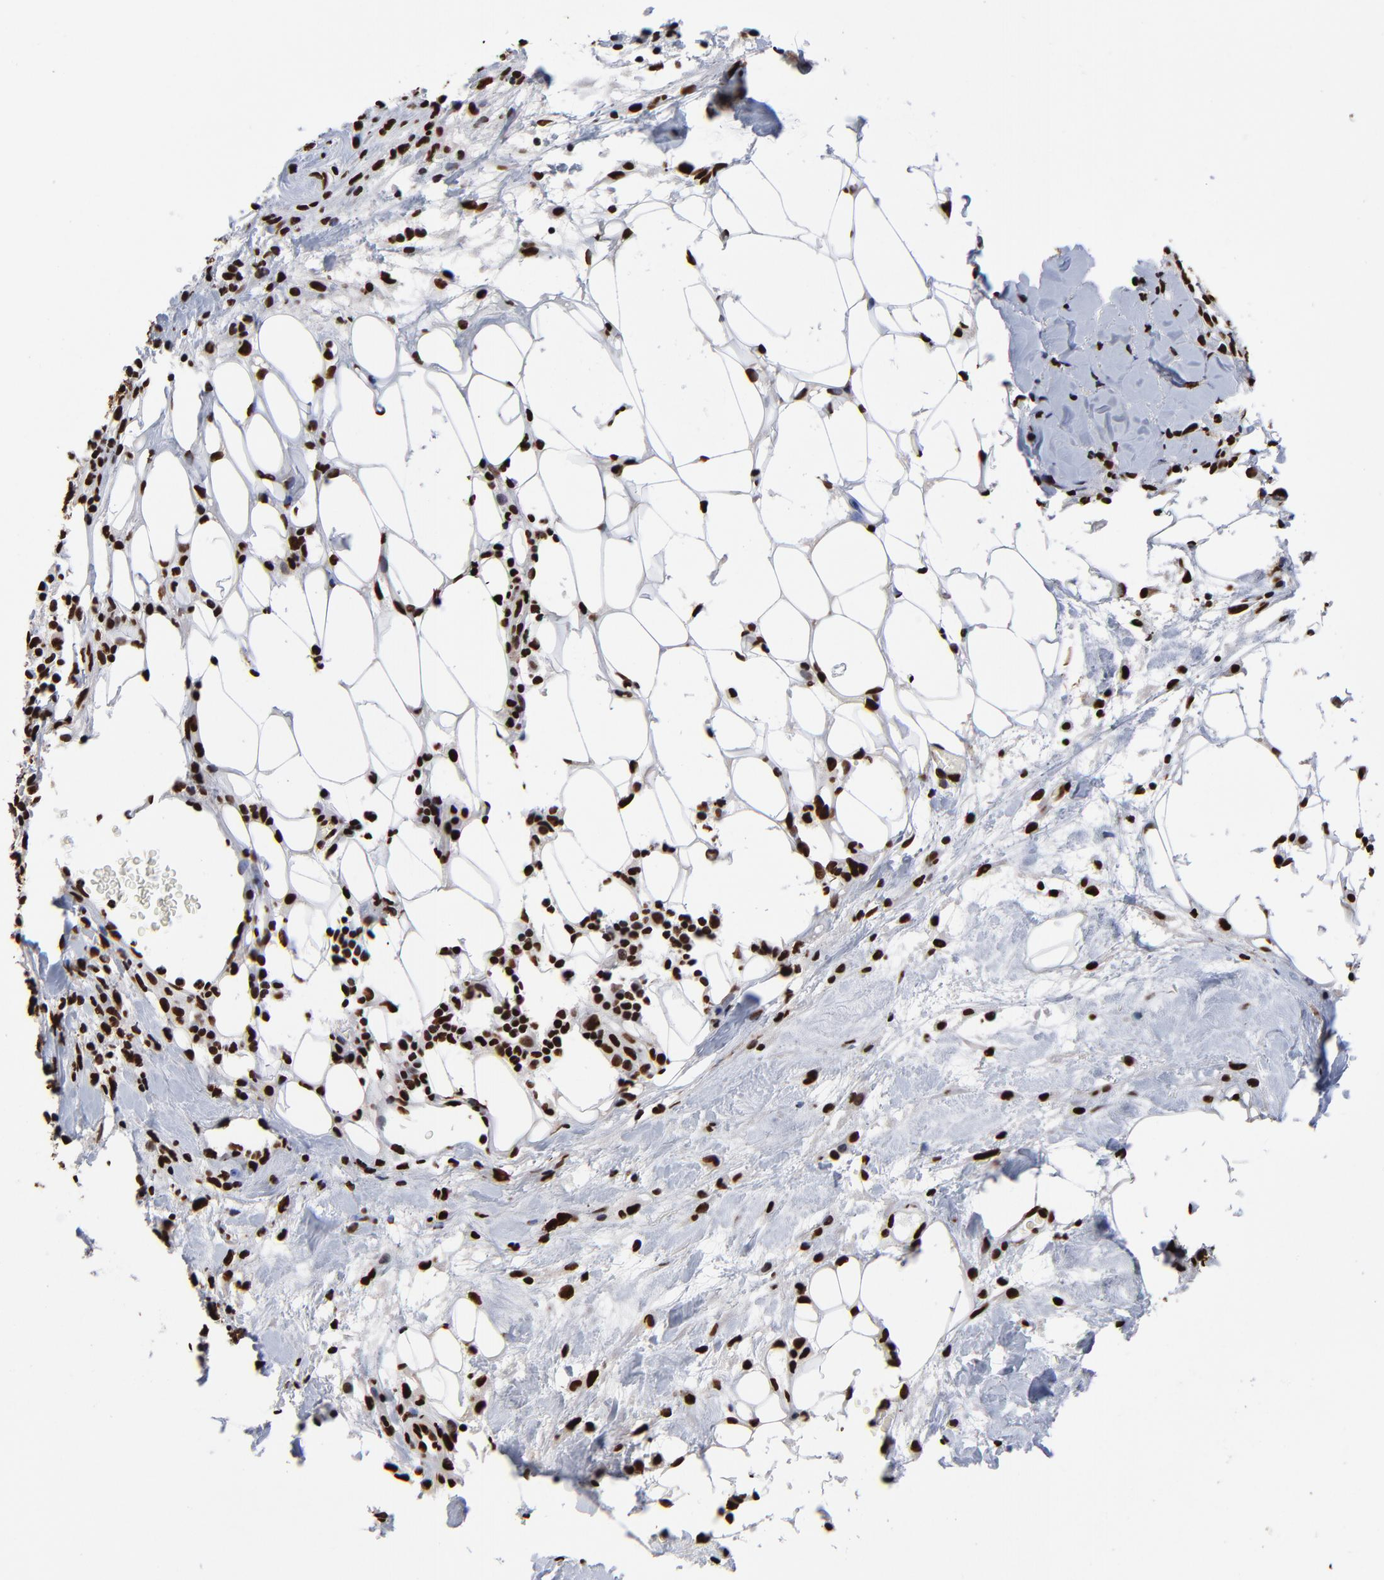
{"staining": {"intensity": "strong", "quantity": ">75%", "location": "nuclear"}, "tissue": "skin cancer", "cell_type": "Tumor cells", "image_type": "cancer", "snomed": [{"axis": "morphology", "description": "Squamous cell carcinoma, NOS"}, {"axis": "topography", "description": "Skin"}], "caption": "DAB immunohistochemical staining of skin cancer (squamous cell carcinoma) reveals strong nuclear protein staining in about >75% of tumor cells. The staining is performed using DAB brown chromogen to label protein expression. The nuclei are counter-stained blue using hematoxylin.", "gene": "ZNF544", "patient": {"sex": "male", "age": 84}}